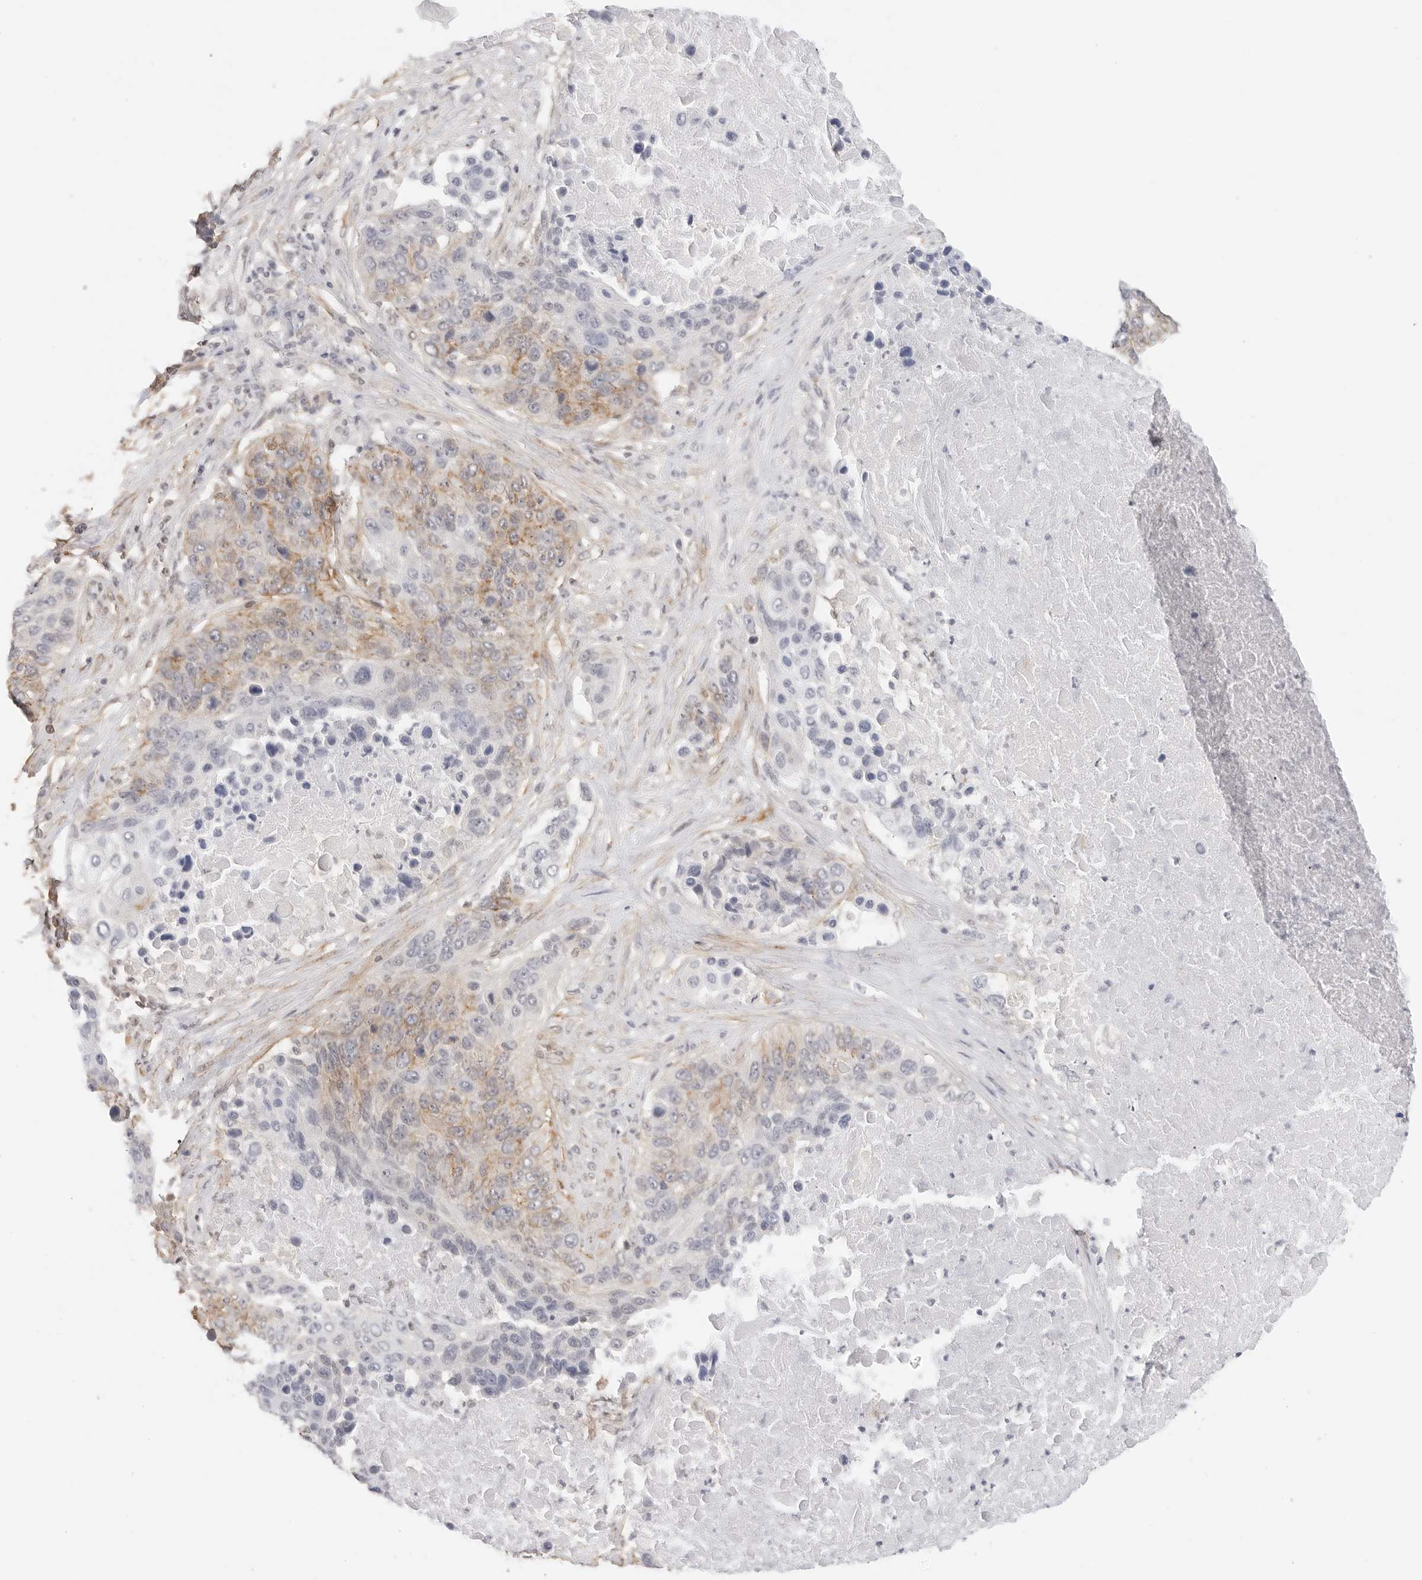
{"staining": {"intensity": "weak", "quantity": "<25%", "location": "cytoplasmic/membranous"}, "tissue": "lung cancer", "cell_type": "Tumor cells", "image_type": "cancer", "snomed": [{"axis": "morphology", "description": "Squamous cell carcinoma, NOS"}, {"axis": "topography", "description": "Lung"}], "caption": "Immunohistochemistry (IHC) histopathology image of lung cancer stained for a protein (brown), which exhibits no expression in tumor cells. (DAB IHC visualized using brightfield microscopy, high magnification).", "gene": "PCDH19", "patient": {"sex": "male", "age": 66}}